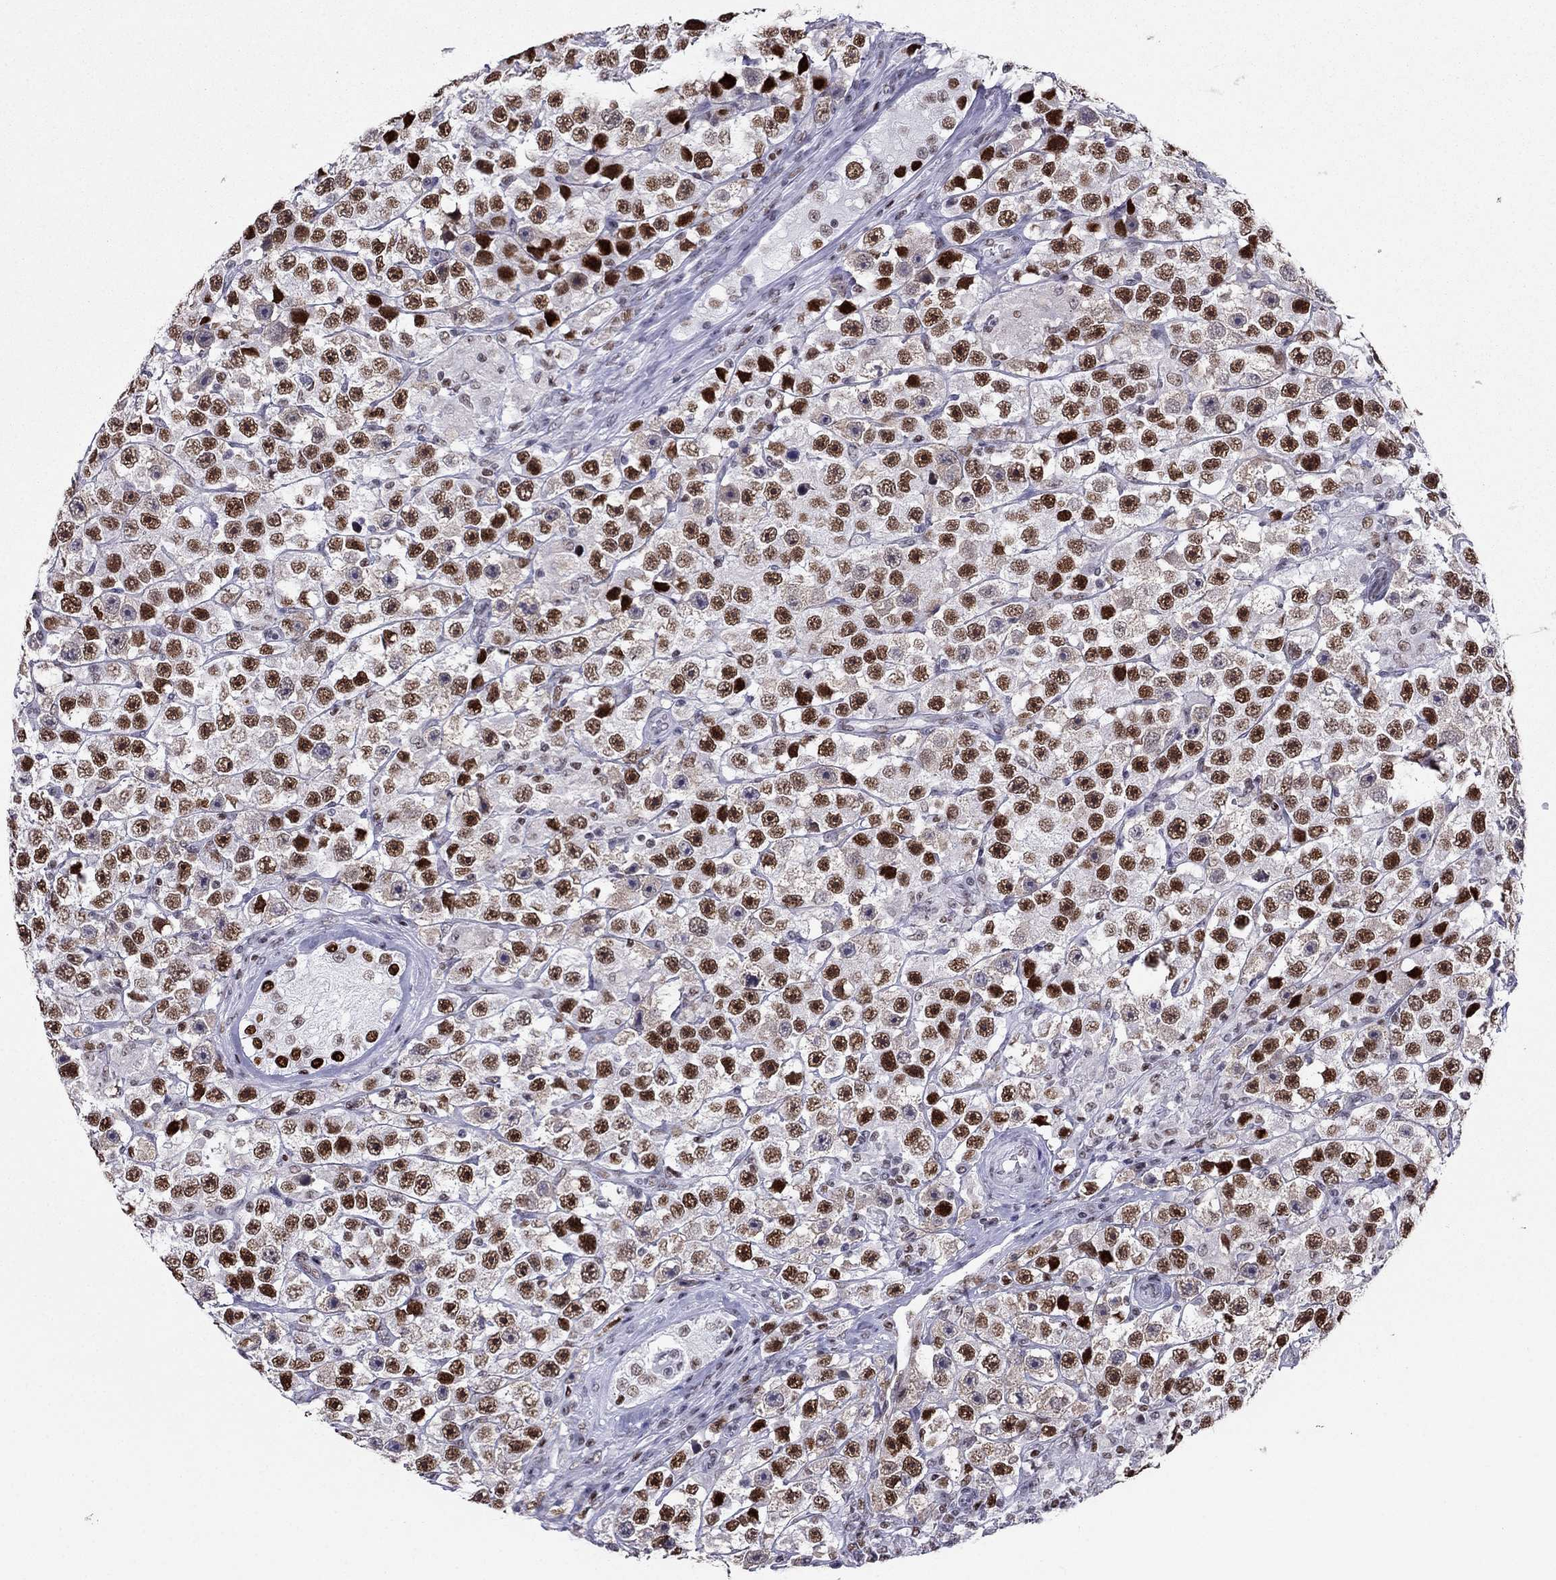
{"staining": {"intensity": "strong", "quantity": ">75%", "location": "nuclear"}, "tissue": "testis cancer", "cell_type": "Tumor cells", "image_type": "cancer", "snomed": [{"axis": "morphology", "description": "Seminoma, NOS"}, {"axis": "topography", "description": "Testis"}], "caption": "Testis cancer tissue shows strong nuclear staining in about >75% of tumor cells, visualized by immunohistochemistry.", "gene": "PPM1G", "patient": {"sex": "male", "age": 45}}